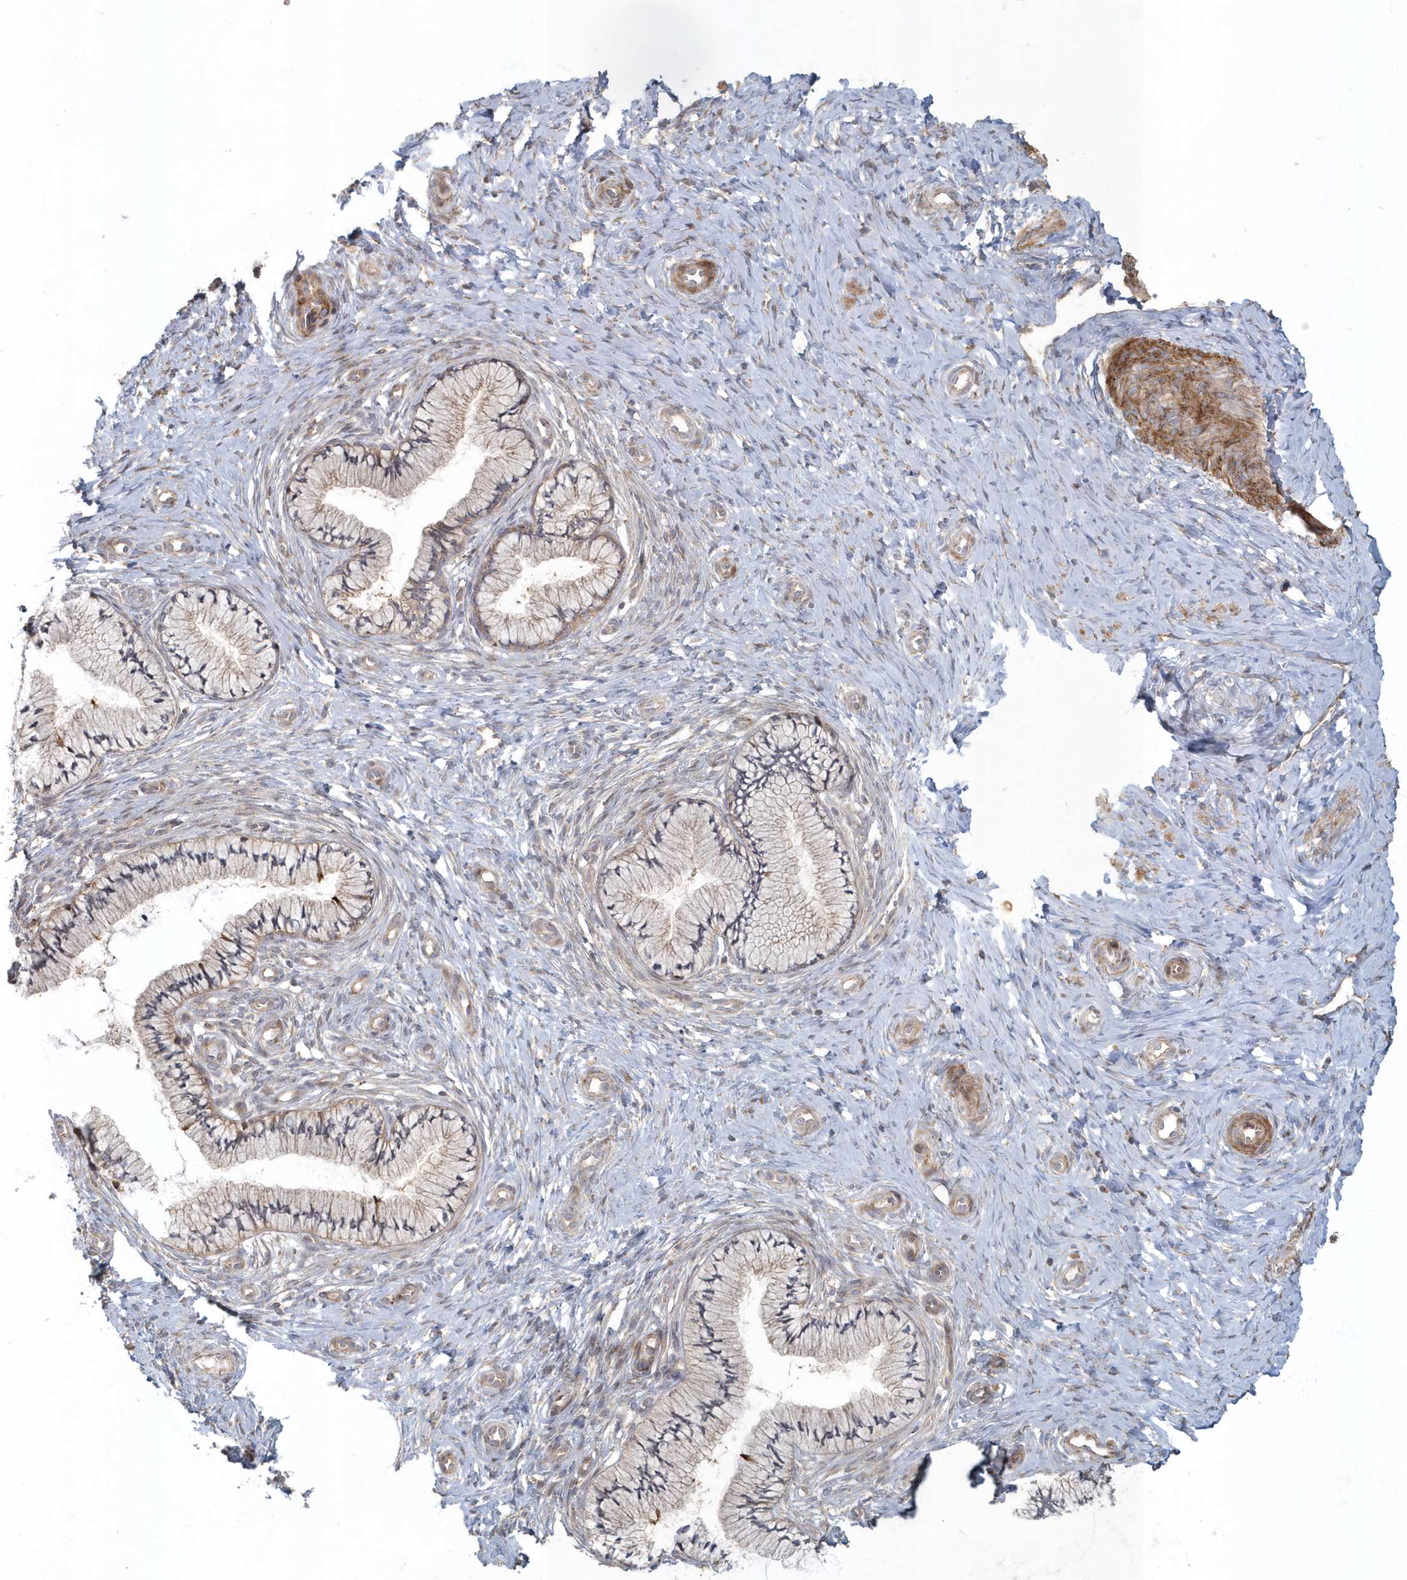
{"staining": {"intensity": "weak", "quantity": "25%-75%", "location": "cytoplasmic/membranous"}, "tissue": "cervix", "cell_type": "Glandular cells", "image_type": "normal", "snomed": [{"axis": "morphology", "description": "Normal tissue, NOS"}, {"axis": "topography", "description": "Cervix"}], "caption": "IHC histopathology image of normal human cervix stained for a protein (brown), which demonstrates low levels of weak cytoplasmic/membranous staining in approximately 25%-75% of glandular cells.", "gene": "ARHGEF38", "patient": {"sex": "female", "age": 36}}